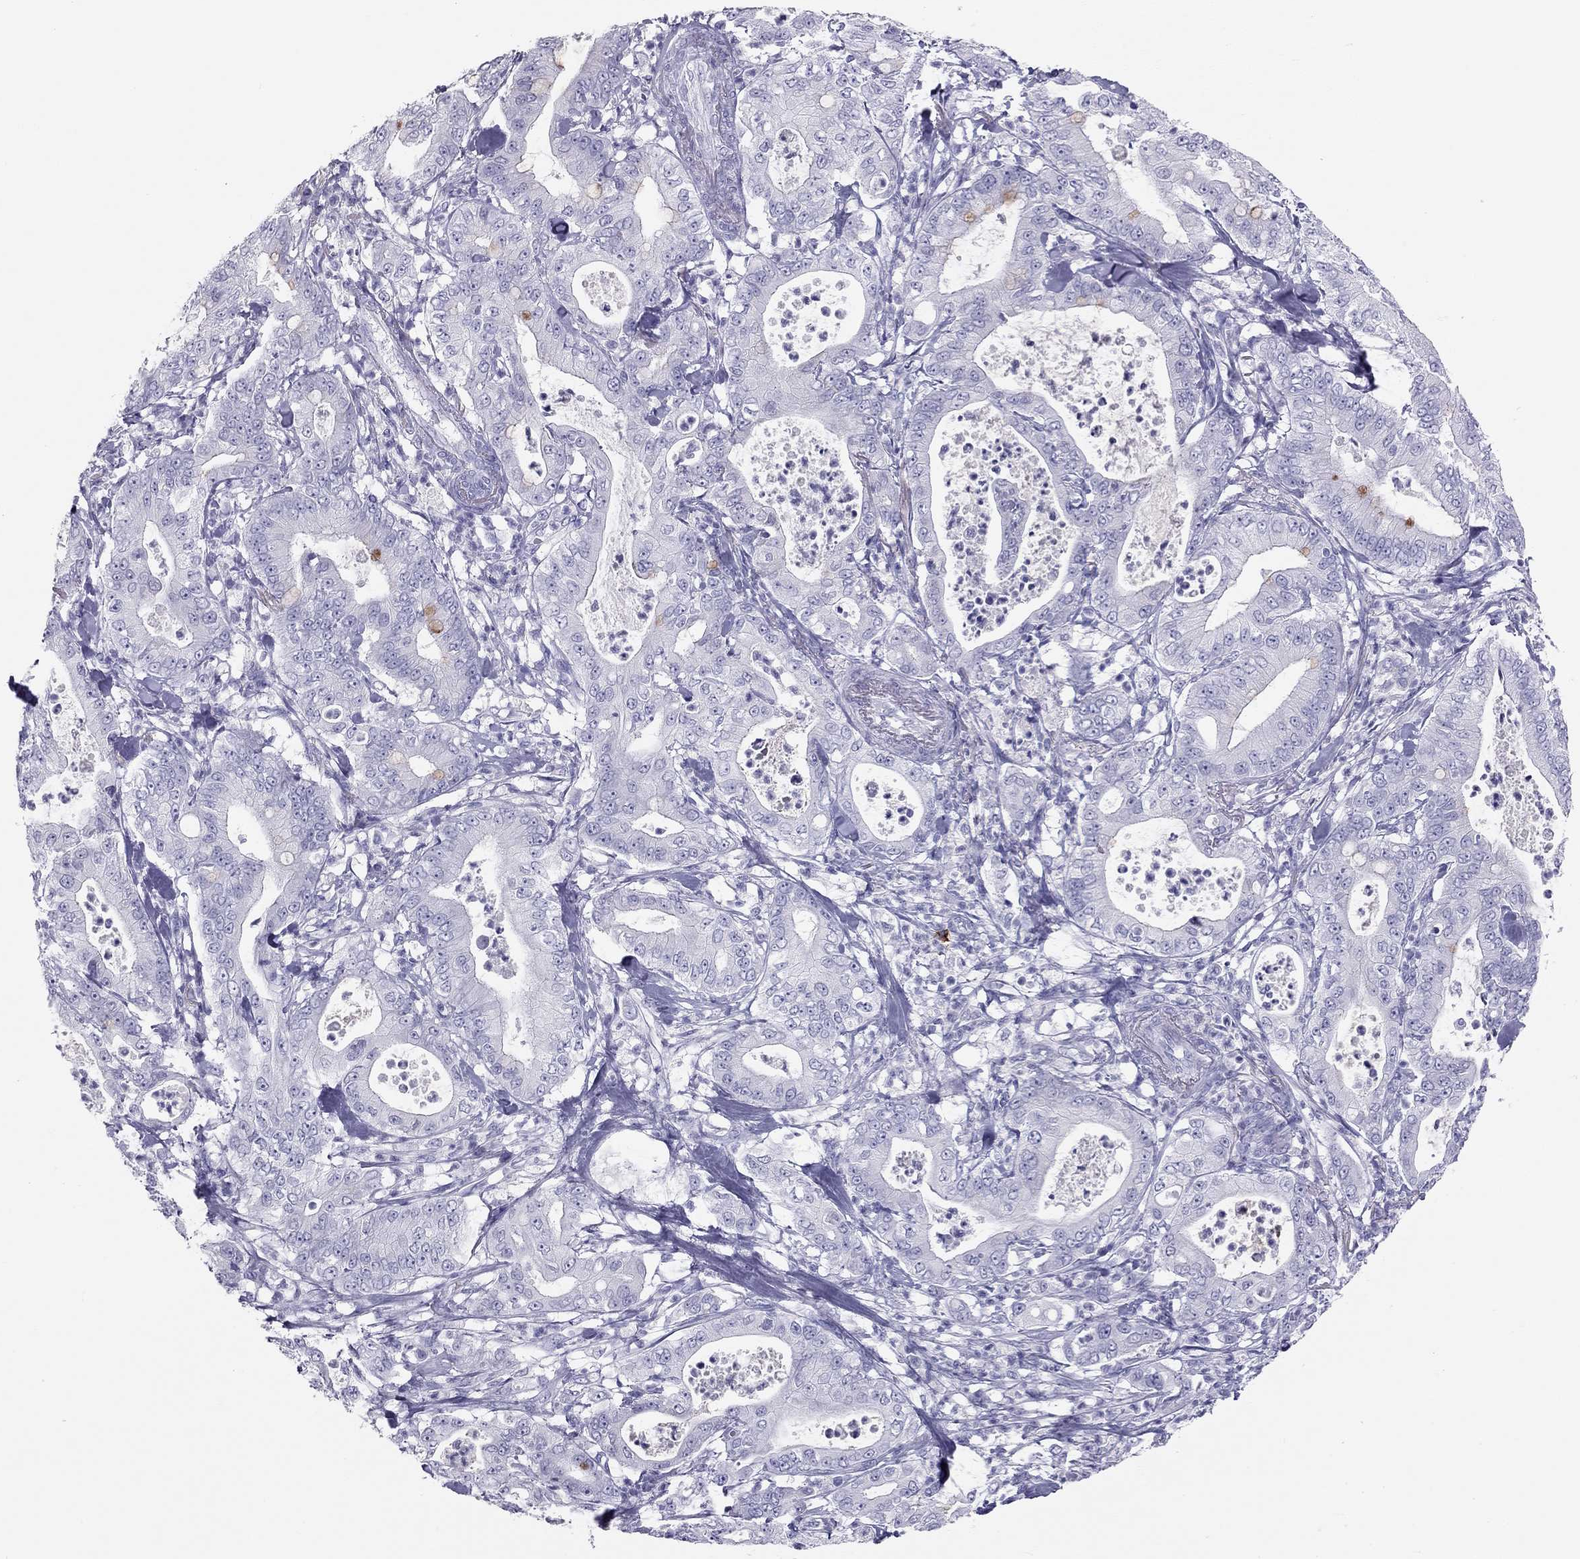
{"staining": {"intensity": "negative", "quantity": "none", "location": "none"}, "tissue": "pancreatic cancer", "cell_type": "Tumor cells", "image_type": "cancer", "snomed": [{"axis": "morphology", "description": "Adenocarcinoma, NOS"}, {"axis": "topography", "description": "Pancreas"}], "caption": "This histopathology image is of adenocarcinoma (pancreatic) stained with immunohistochemistry (IHC) to label a protein in brown with the nuclei are counter-stained blue. There is no expression in tumor cells. (DAB IHC visualized using brightfield microscopy, high magnification).", "gene": "KLRG1", "patient": {"sex": "male", "age": 71}}